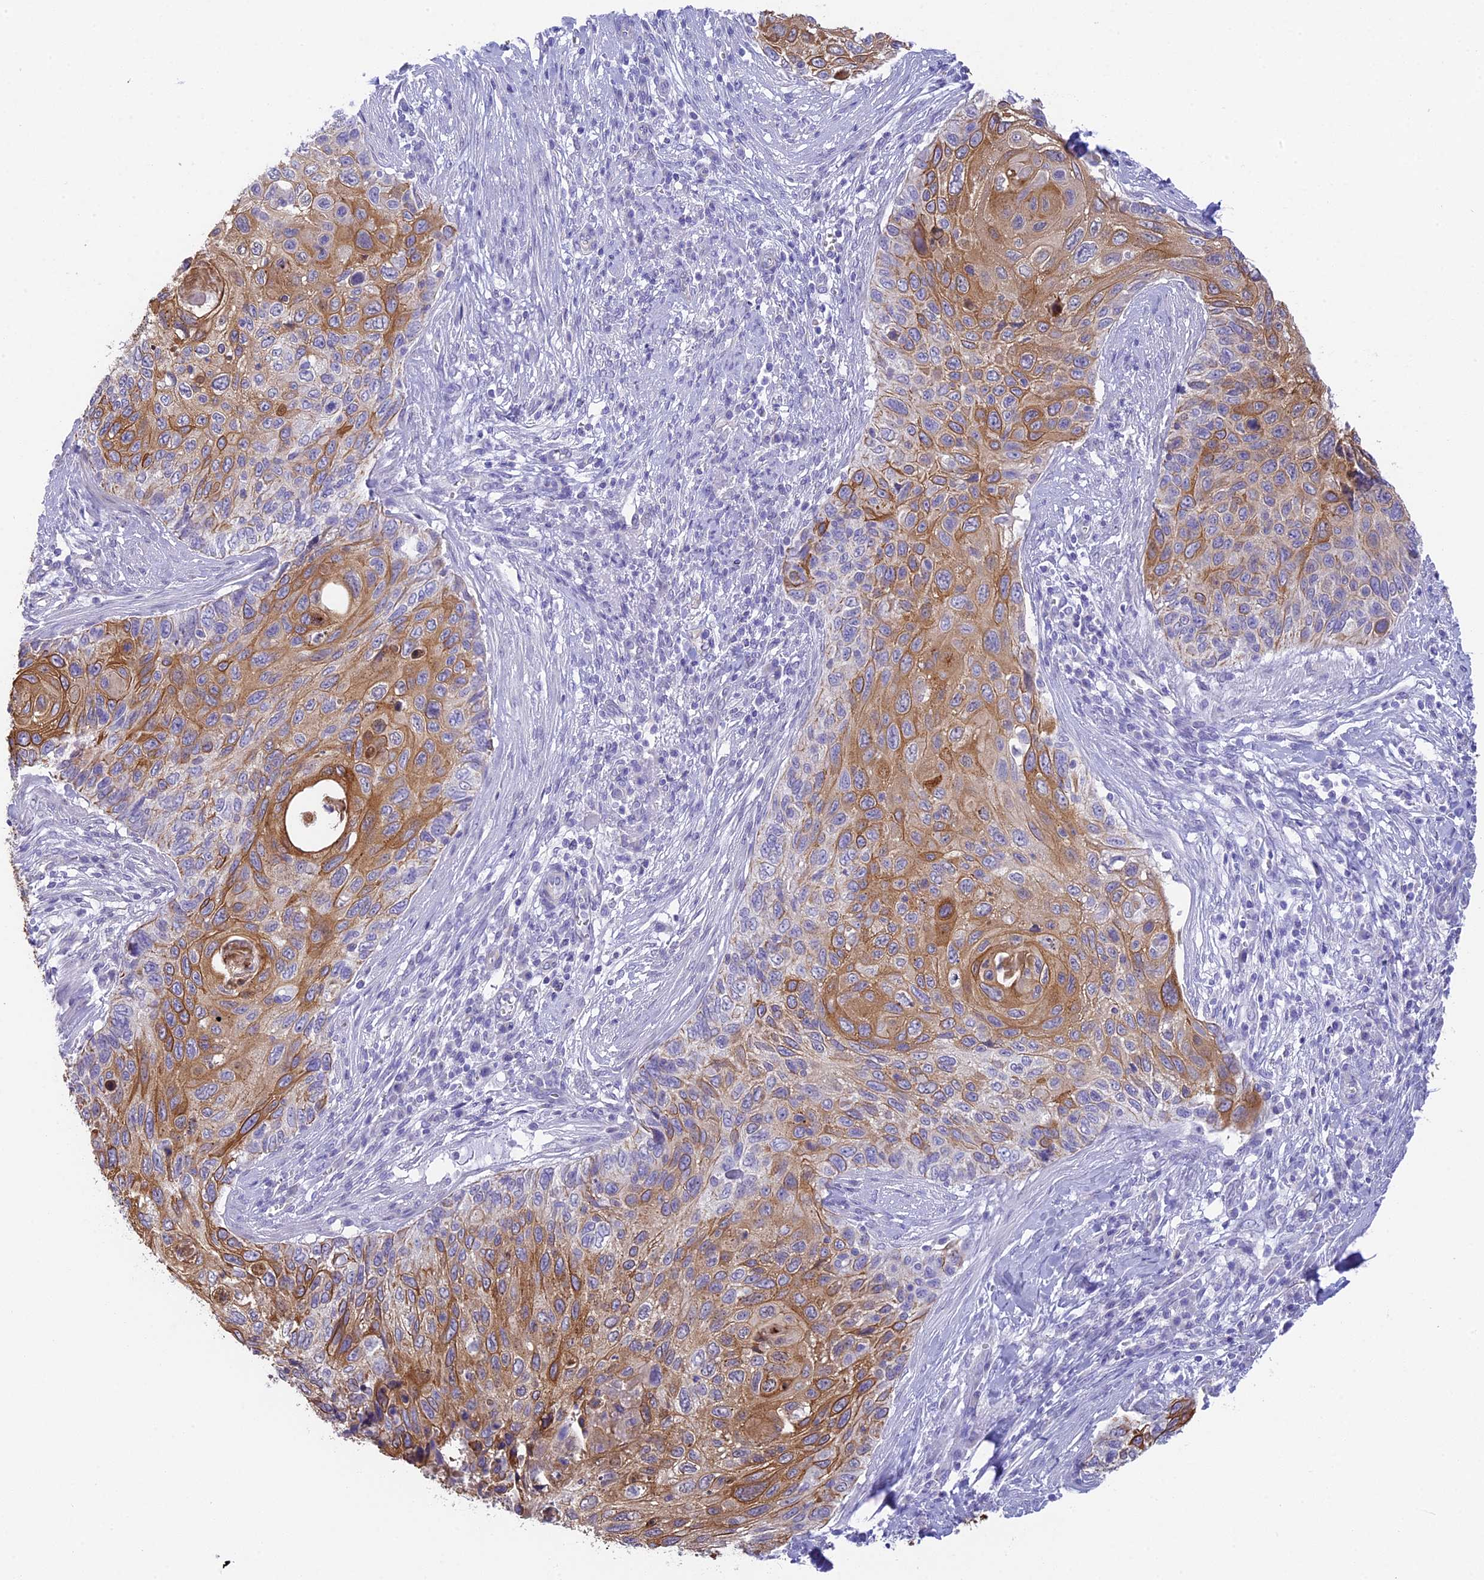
{"staining": {"intensity": "moderate", "quantity": ">75%", "location": "cytoplasmic/membranous"}, "tissue": "cervical cancer", "cell_type": "Tumor cells", "image_type": "cancer", "snomed": [{"axis": "morphology", "description": "Squamous cell carcinoma, NOS"}, {"axis": "topography", "description": "Cervix"}], "caption": "An IHC image of tumor tissue is shown. Protein staining in brown shows moderate cytoplasmic/membranous positivity in squamous cell carcinoma (cervical) within tumor cells.", "gene": "TACSTD2", "patient": {"sex": "female", "age": 70}}